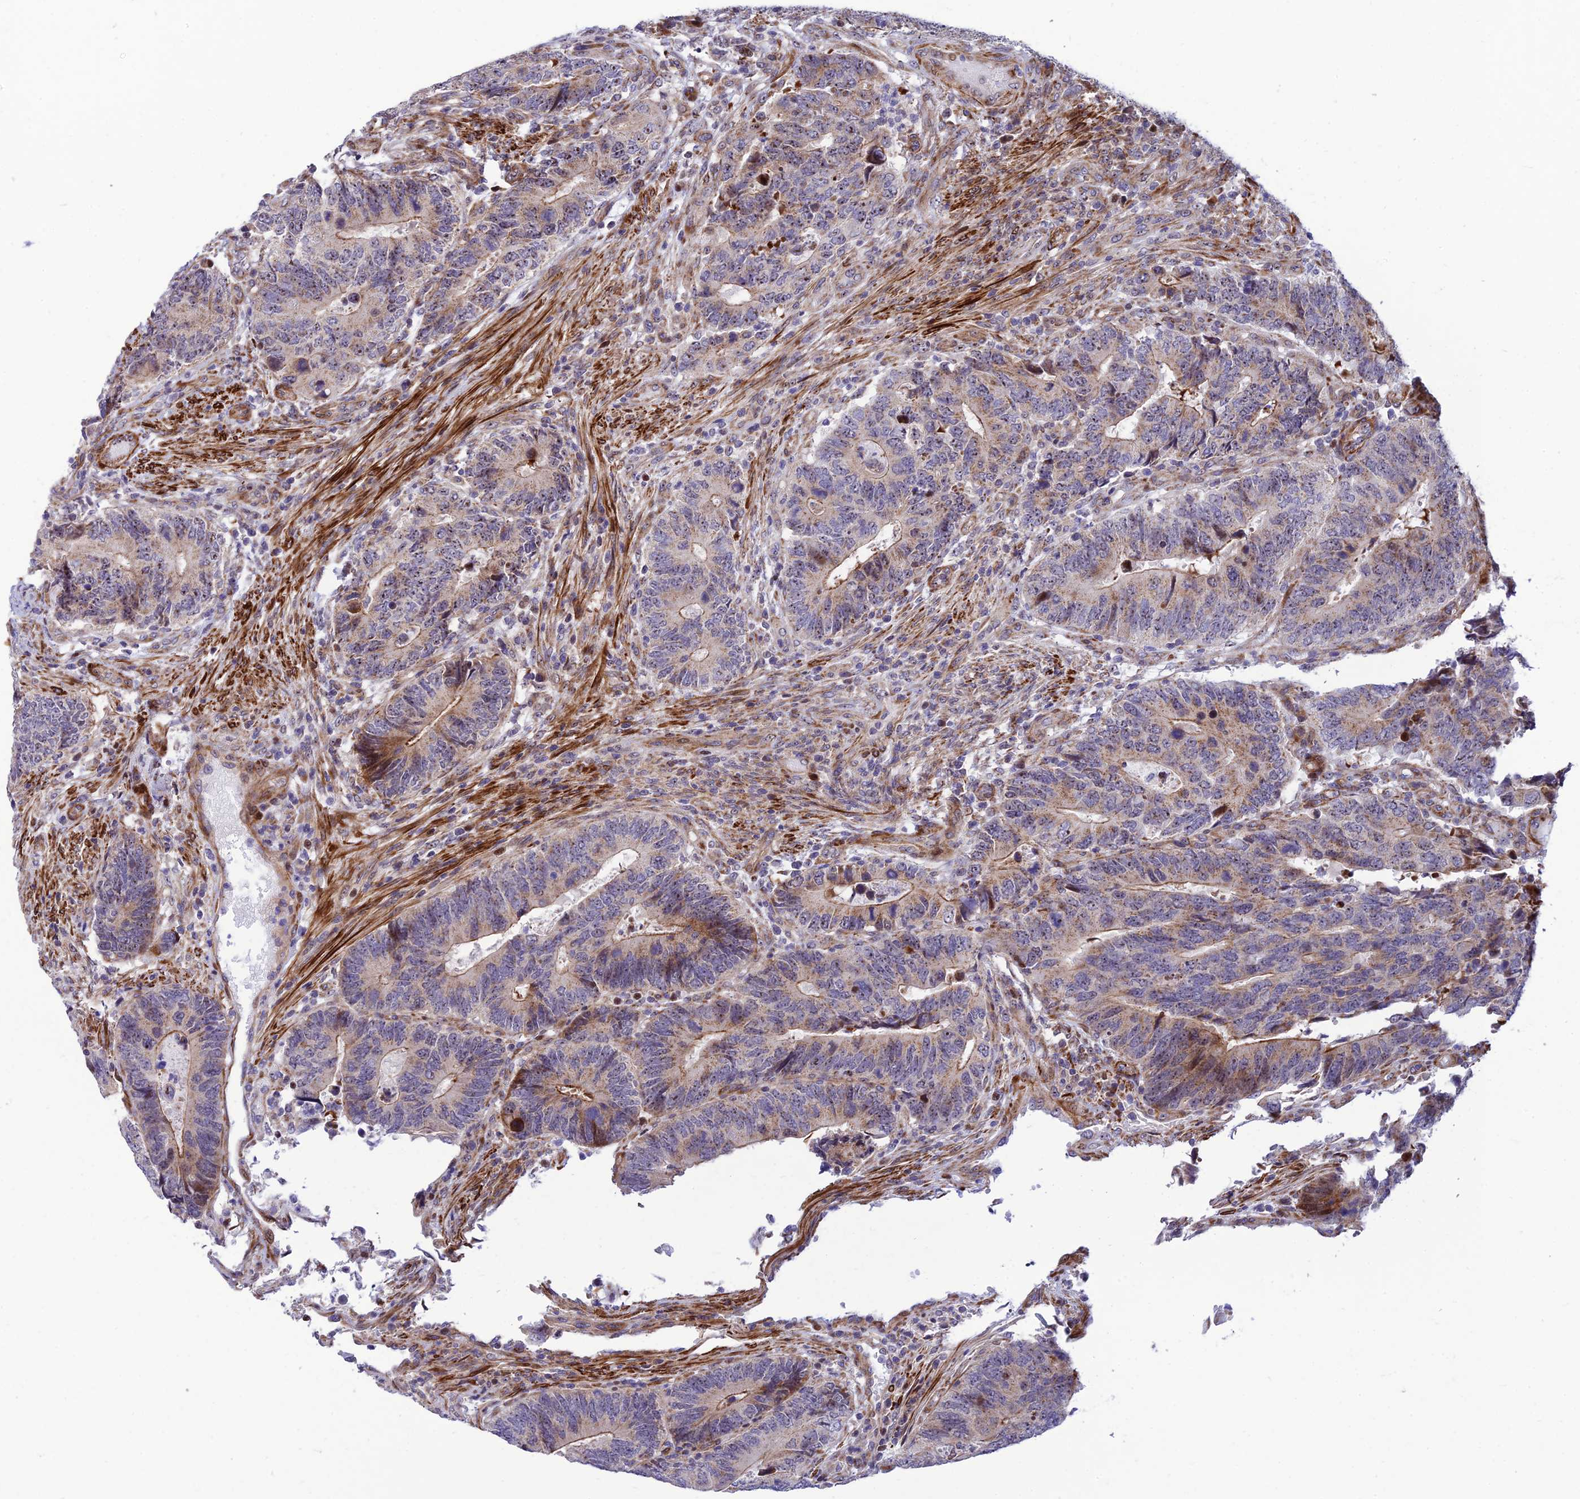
{"staining": {"intensity": "moderate", "quantity": "<25%", "location": "cytoplasmic/membranous"}, "tissue": "colorectal cancer", "cell_type": "Tumor cells", "image_type": "cancer", "snomed": [{"axis": "morphology", "description": "Adenocarcinoma, NOS"}, {"axis": "topography", "description": "Colon"}], "caption": "Immunohistochemistry (IHC) of human colorectal cancer (adenocarcinoma) demonstrates low levels of moderate cytoplasmic/membranous positivity in approximately <25% of tumor cells. (Stains: DAB in brown, nuclei in blue, Microscopy: brightfield microscopy at high magnification).", "gene": "KBTBD7", "patient": {"sex": "male", "age": 87}}